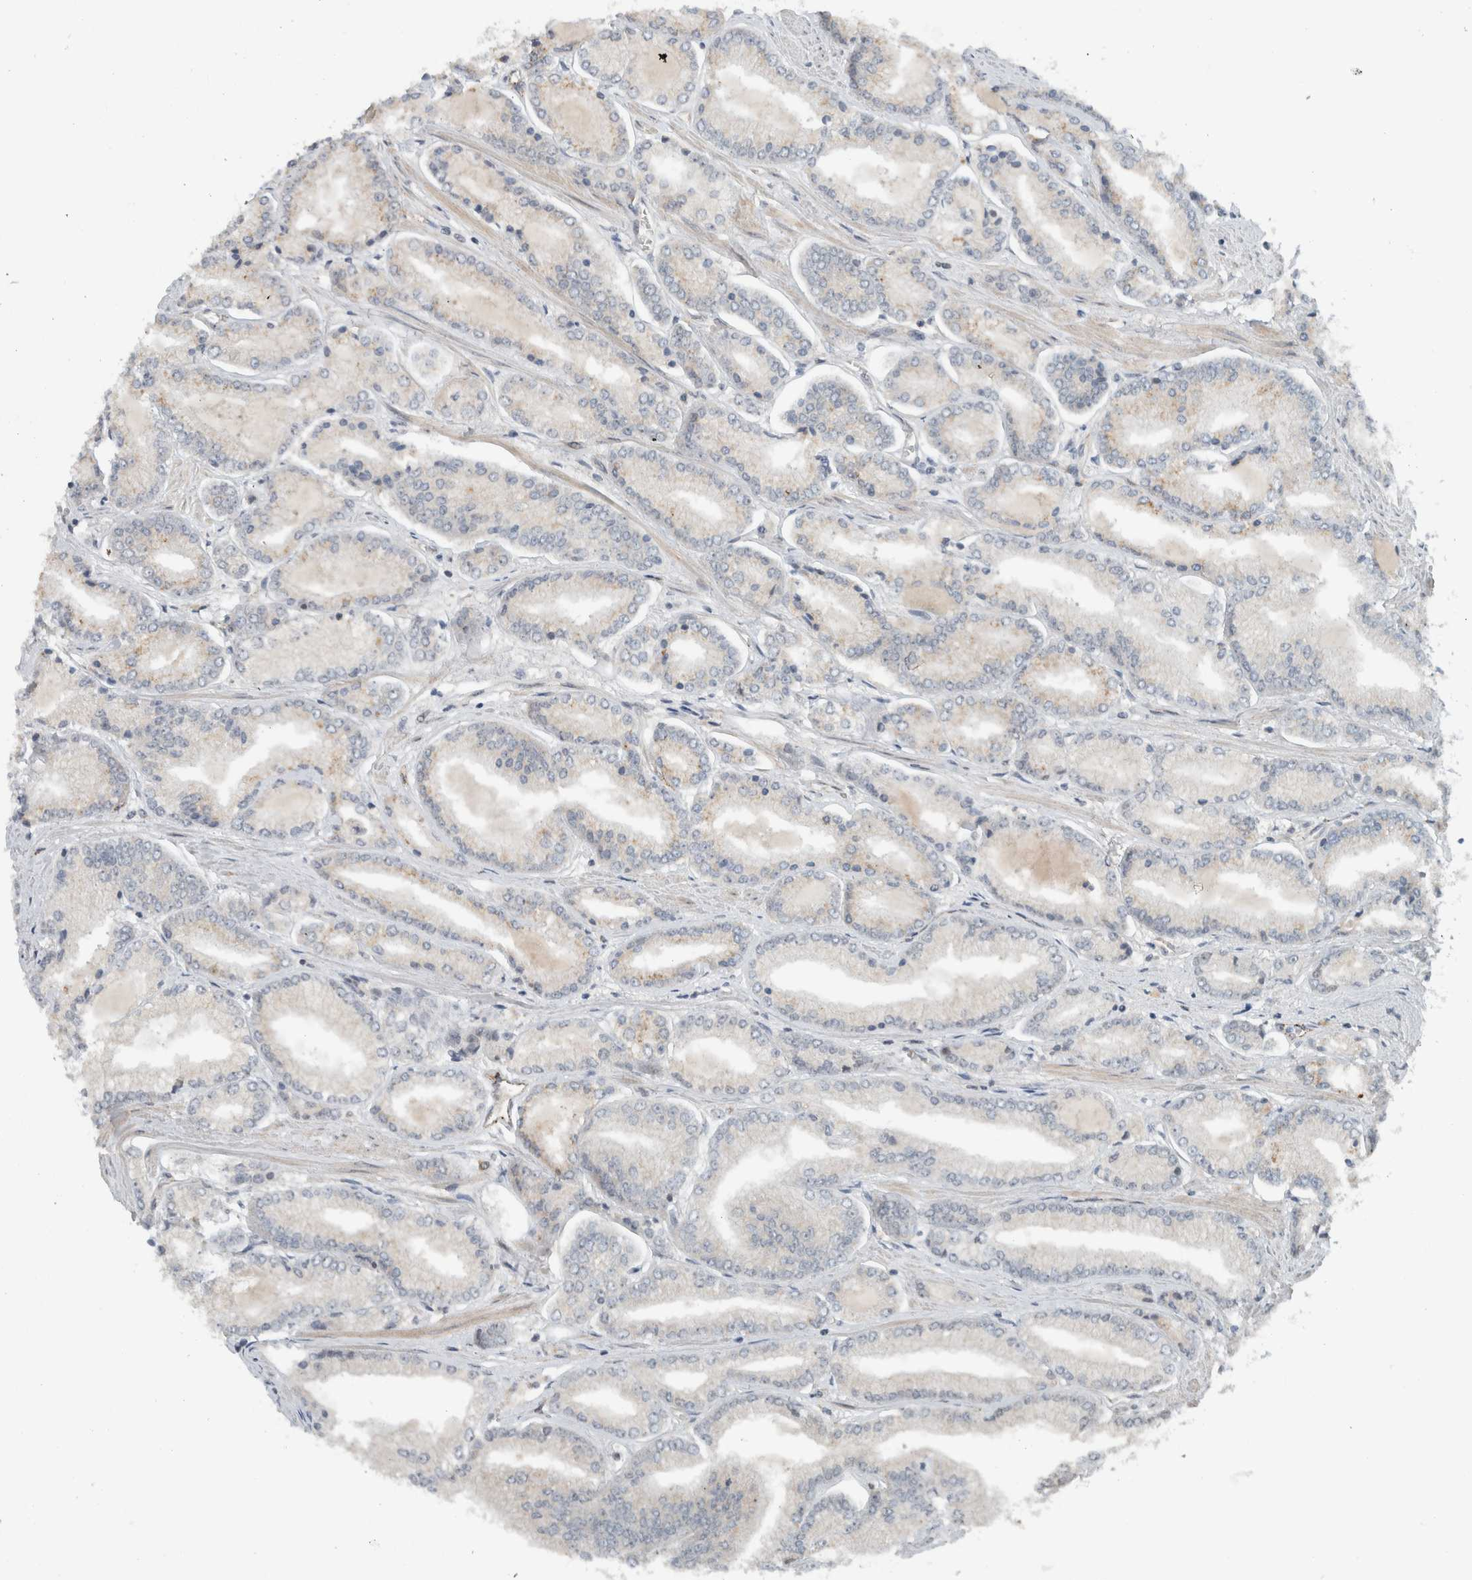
{"staining": {"intensity": "weak", "quantity": "<25%", "location": "cytoplasmic/membranous"}, "tissue": "prostate cancer", "cell_type": "Tumor cells", "image_type": "cancer", "snomed": [{"axis": "morphology", "description": "Adenocarcinoma, Low grade"}, {"axis": "topography", "description": "Prostate"}], "caption": "Tumor cells are negative for brown protein staining in prostate cancer.", "gene": "ZFP91", "patient": {"sex": "male", "age": 52}}